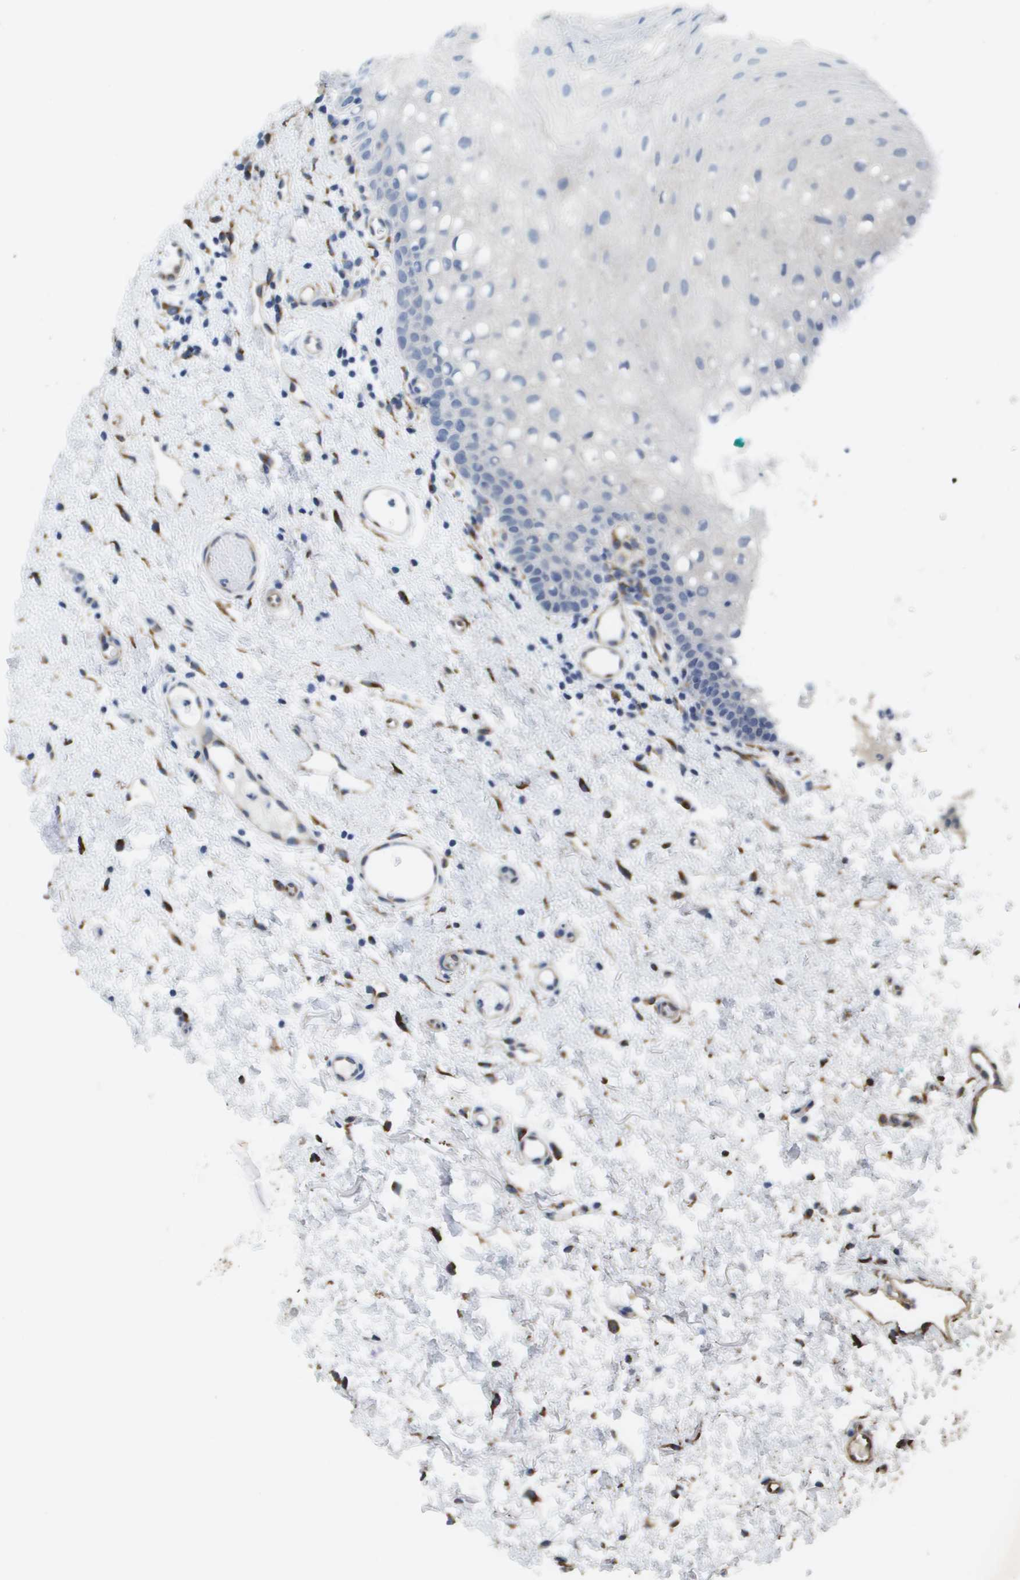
{"staining": {"intensity": "negative", "quantity": "none", "location": "none"}, "tissue": "oral mucosa", "cell_type": "Squamous epithelial cells", "image_type": "normal", "snomed": [{"axis": "morphology", "description": "Normal tissue, NOS"}, {"axis": "morphology", "description": "Squamous cell carcinoma, NOS"}, {"axis": "topography", "description": "Oral tissue"}, {"axis": "topography", "description": "Salivary gland"}, {"axis": "topography", "description": "Head-Neck"}], "caption": "Immunohistochemistry histopathology image of unremarkable oral mucosa: oral mucosa stained with DAB (3,3'-diaminobenzidine) reveals no significant protein expression in squamous epithelial cells.", "gene": "ST3GAL2", "patient": {"sex": "female", "age": 62}}